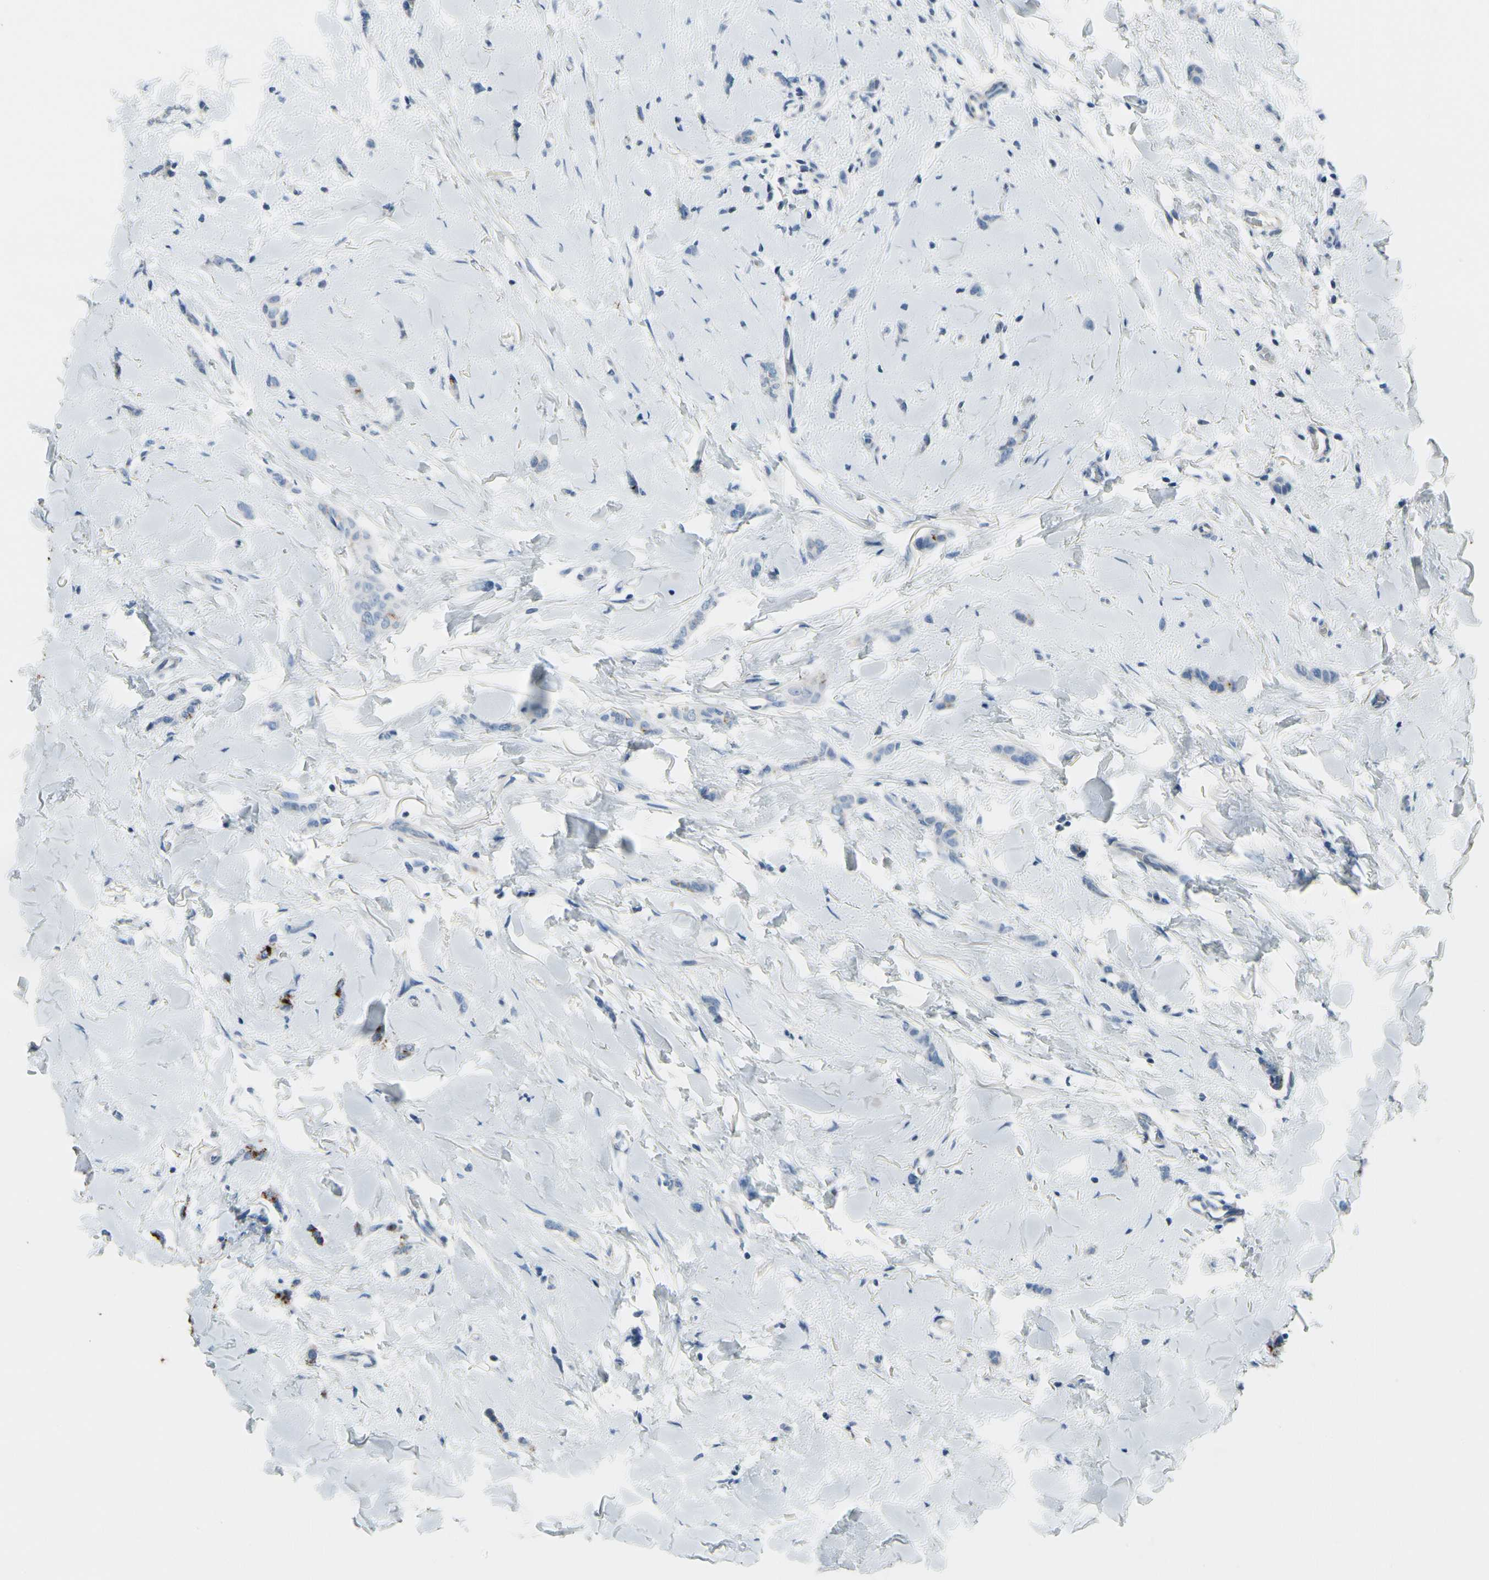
{"staining": {"intensity": "strong", "quantity": "<25%", "location": "cytoplasmic/membranous"}, "tissue": "breast cancer", "cell_type": "Tumor cells", "image_type": "cancer", "snomed": [{"axis": "morphology", "description": "Lobular carcinoma"}, {"axis": "topography", "description": "Skin"}, {"axis": "topography", "description": "Breast"}], "caption": "Tumor cells reveal medium levels of strong cytoplasmic/membranous expression in about <25% of cells in human breast cancer.", "gene": "MUC5B", "patient": {"sex": "female", "age": 46}}